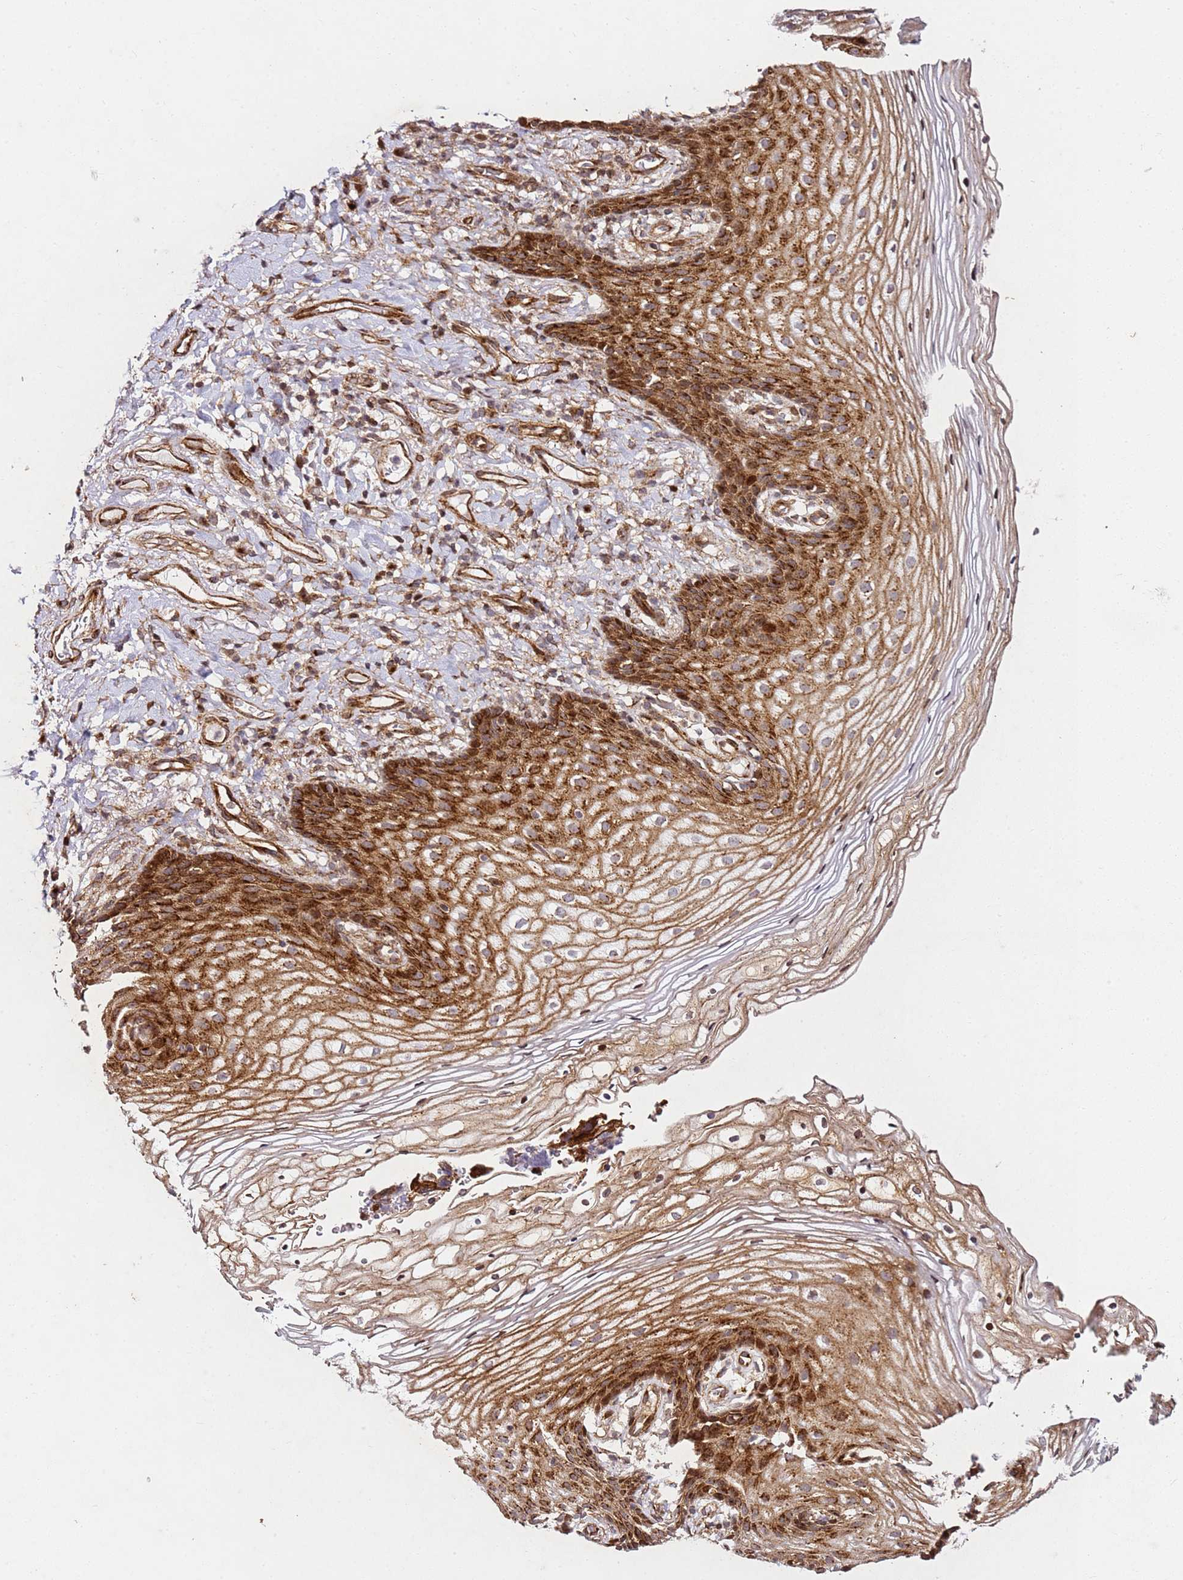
{"staining": {"intensity": "strong", "quantity": ">75%", "location": "cytoplasmic/membranous"}, "tissue": "vagina", "cell_type": "Squamous epithelial cells", "image_type": "normal", "snomed": [{"axis": "morphology", "description": "Normal tissue, NOS"}, {"axis": "topography", "description": "Vagina"}], "caption": "Immunohistochemistry staining of benign vagina, which demonstrates high levels of strong cytoplasmic/membranous staining in about >75% of squamous epithelial cells indicating strong cytoplasmic/membranous protein positivity. The staining was performed using DAB (brown) for protein detection and nuclei were counterstained in hematoxylin (blue).", "gene": "ZNF296", "patient": {"sex": "female", "age": 60}}